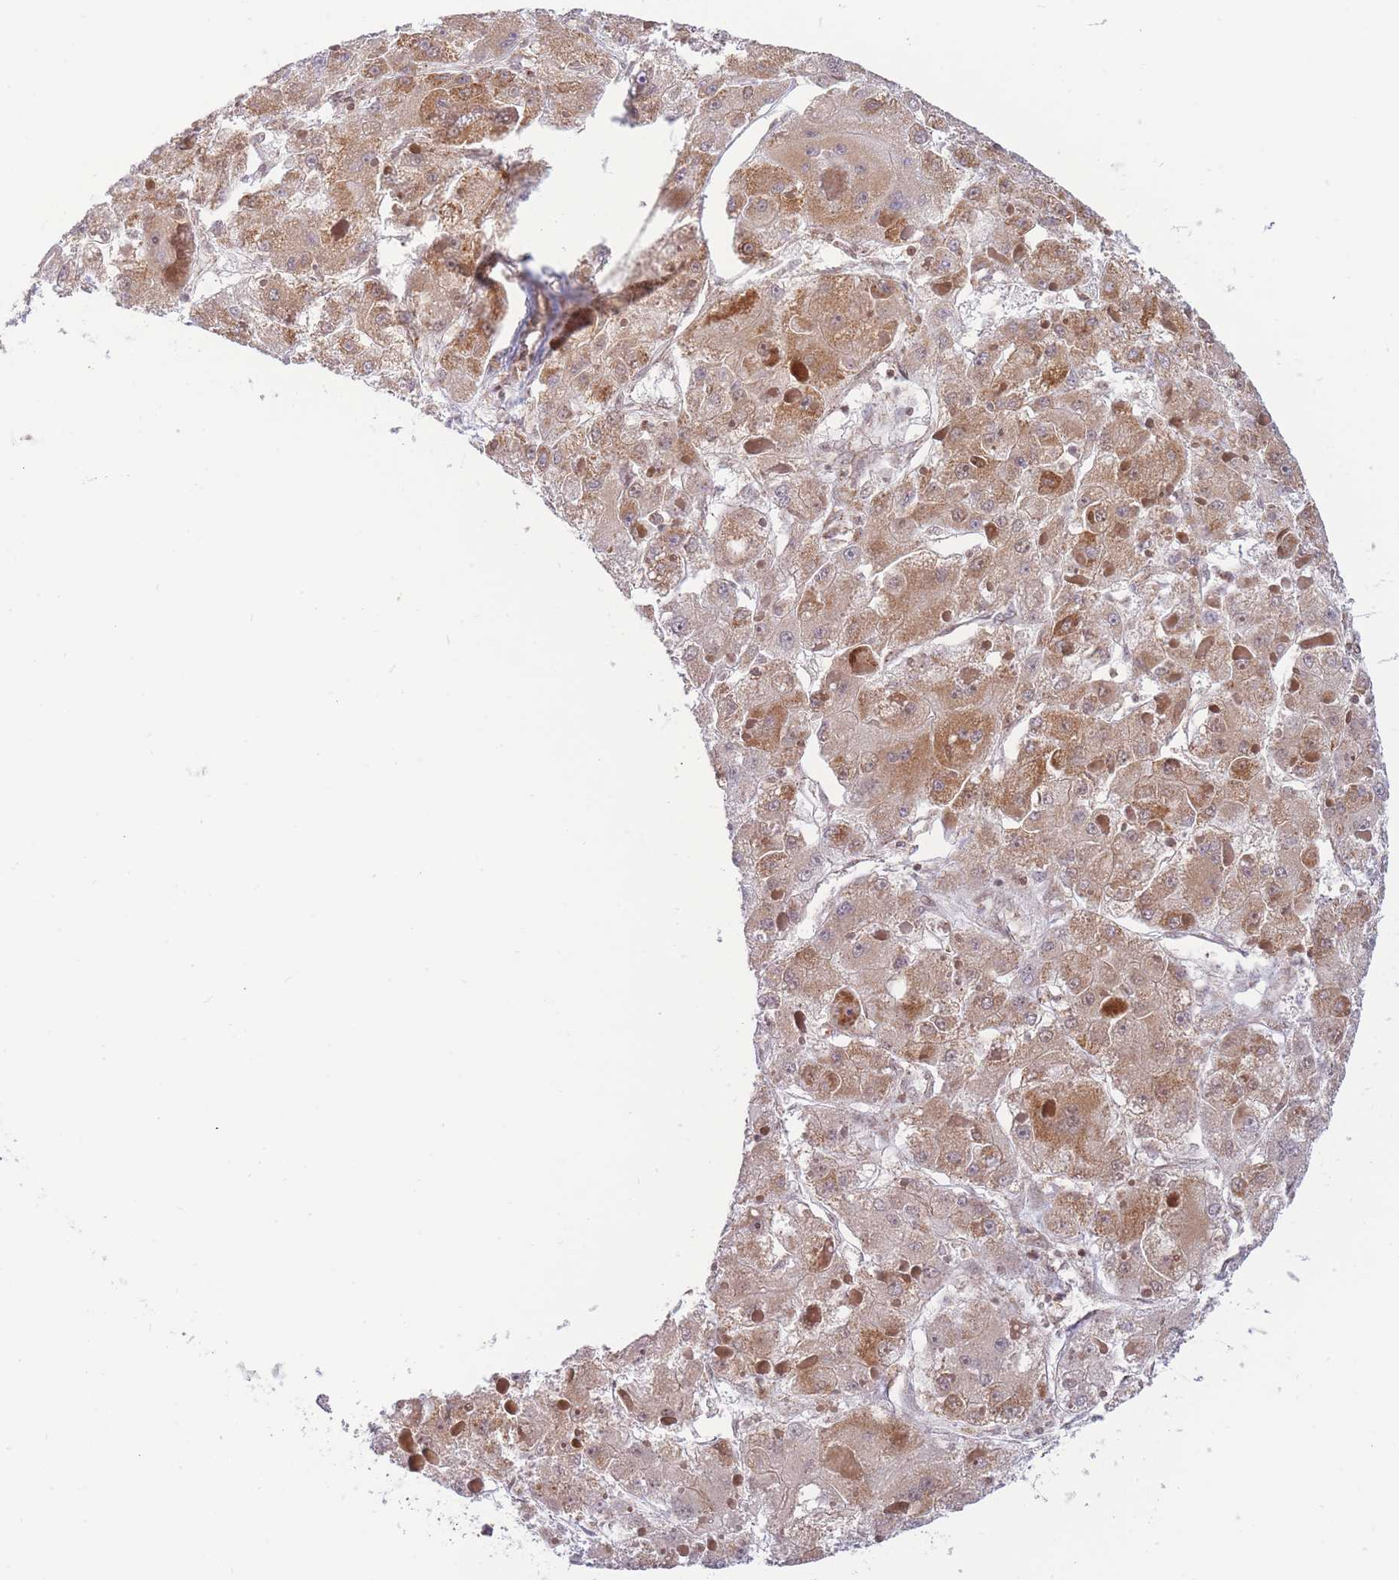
{"staining": {"intensity": "moderate", "quantity": ">75%", "location": "cytoplasmic/membranous,nuclear"}, "tissue": "liver cancer", "cell_type": "Tumor cells", "image_type": "cancer", "snomed": [{"axis": "morphology", "description": "Carcinoma, Hepatocellular, NOS"}, {"axis": "topography", "description": "Liver"}], "caption": "Immunohistochemistry (IHC) of human liver cancer (hepatocellular carcinoma) reveals medium levels of moderate cytoplasmic/membranous and nuclear expression in about >75% of tumor cells. Nuclei are stained in blue.", "gene": "BOD1L1", "patient": {"sex": "female", "age": 73}}